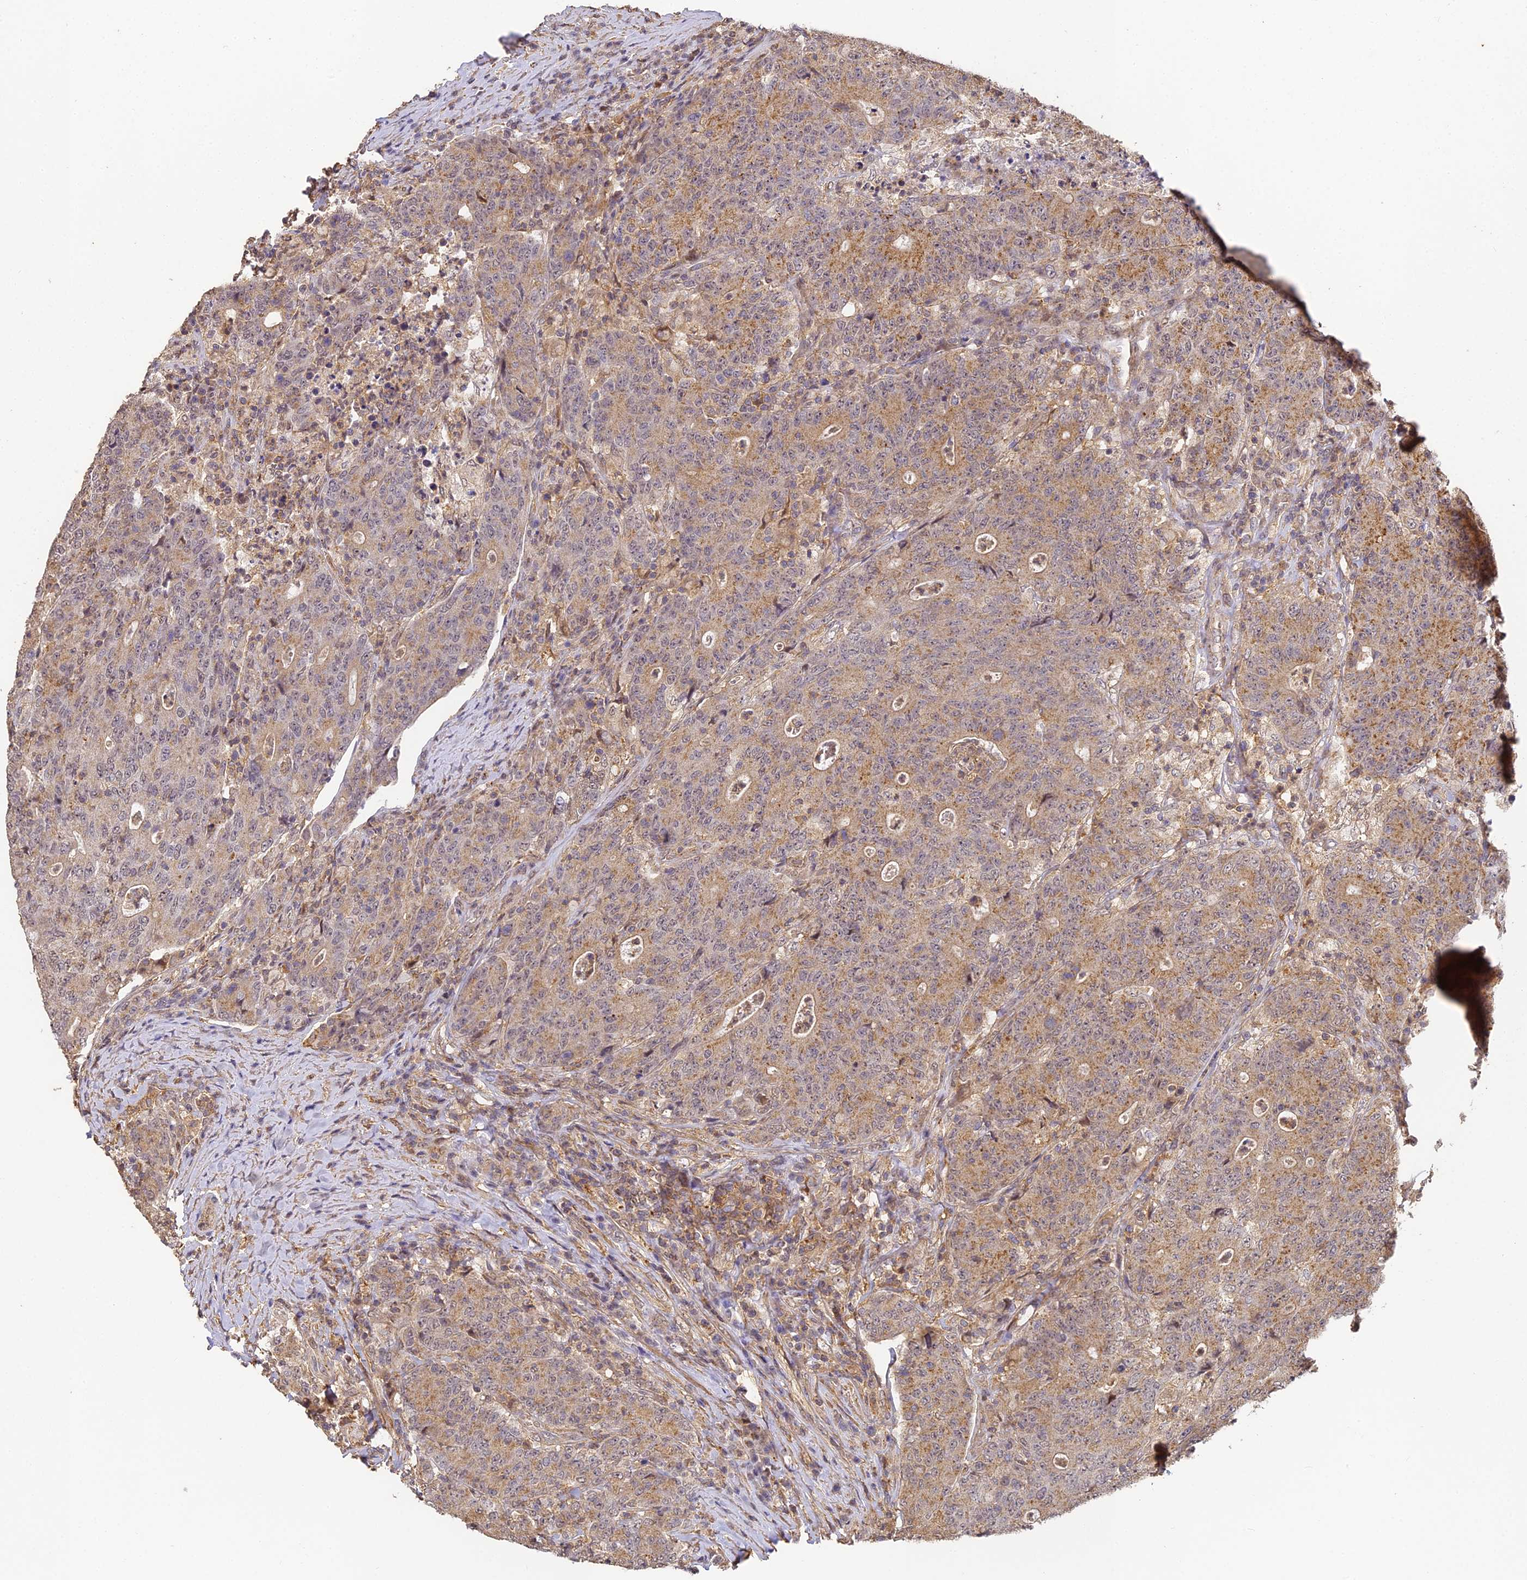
{"staining": {"intensity": "weak", "quantity": ">75%", "location": "cytoplasmic/membranous"}, "tissue": "colorectal cancer", "cell_type": "Tumor cells", "image_type": "cancer", "snomed": [{"axis": "morphology", "description": "Adenocarcinoma, NOS"}, {"axis": "topography", "description": "Colon"}], "caption": "Colorectal adenocarcinoma was stained to show a protein in brown. There is low levels of weak cytoplasmic/membranous expression in approximately >75% of tumor cells. Nuclei are stained in blue.", "gene": "ZNF443", "patient": {"sex": "female", "age": 75}}